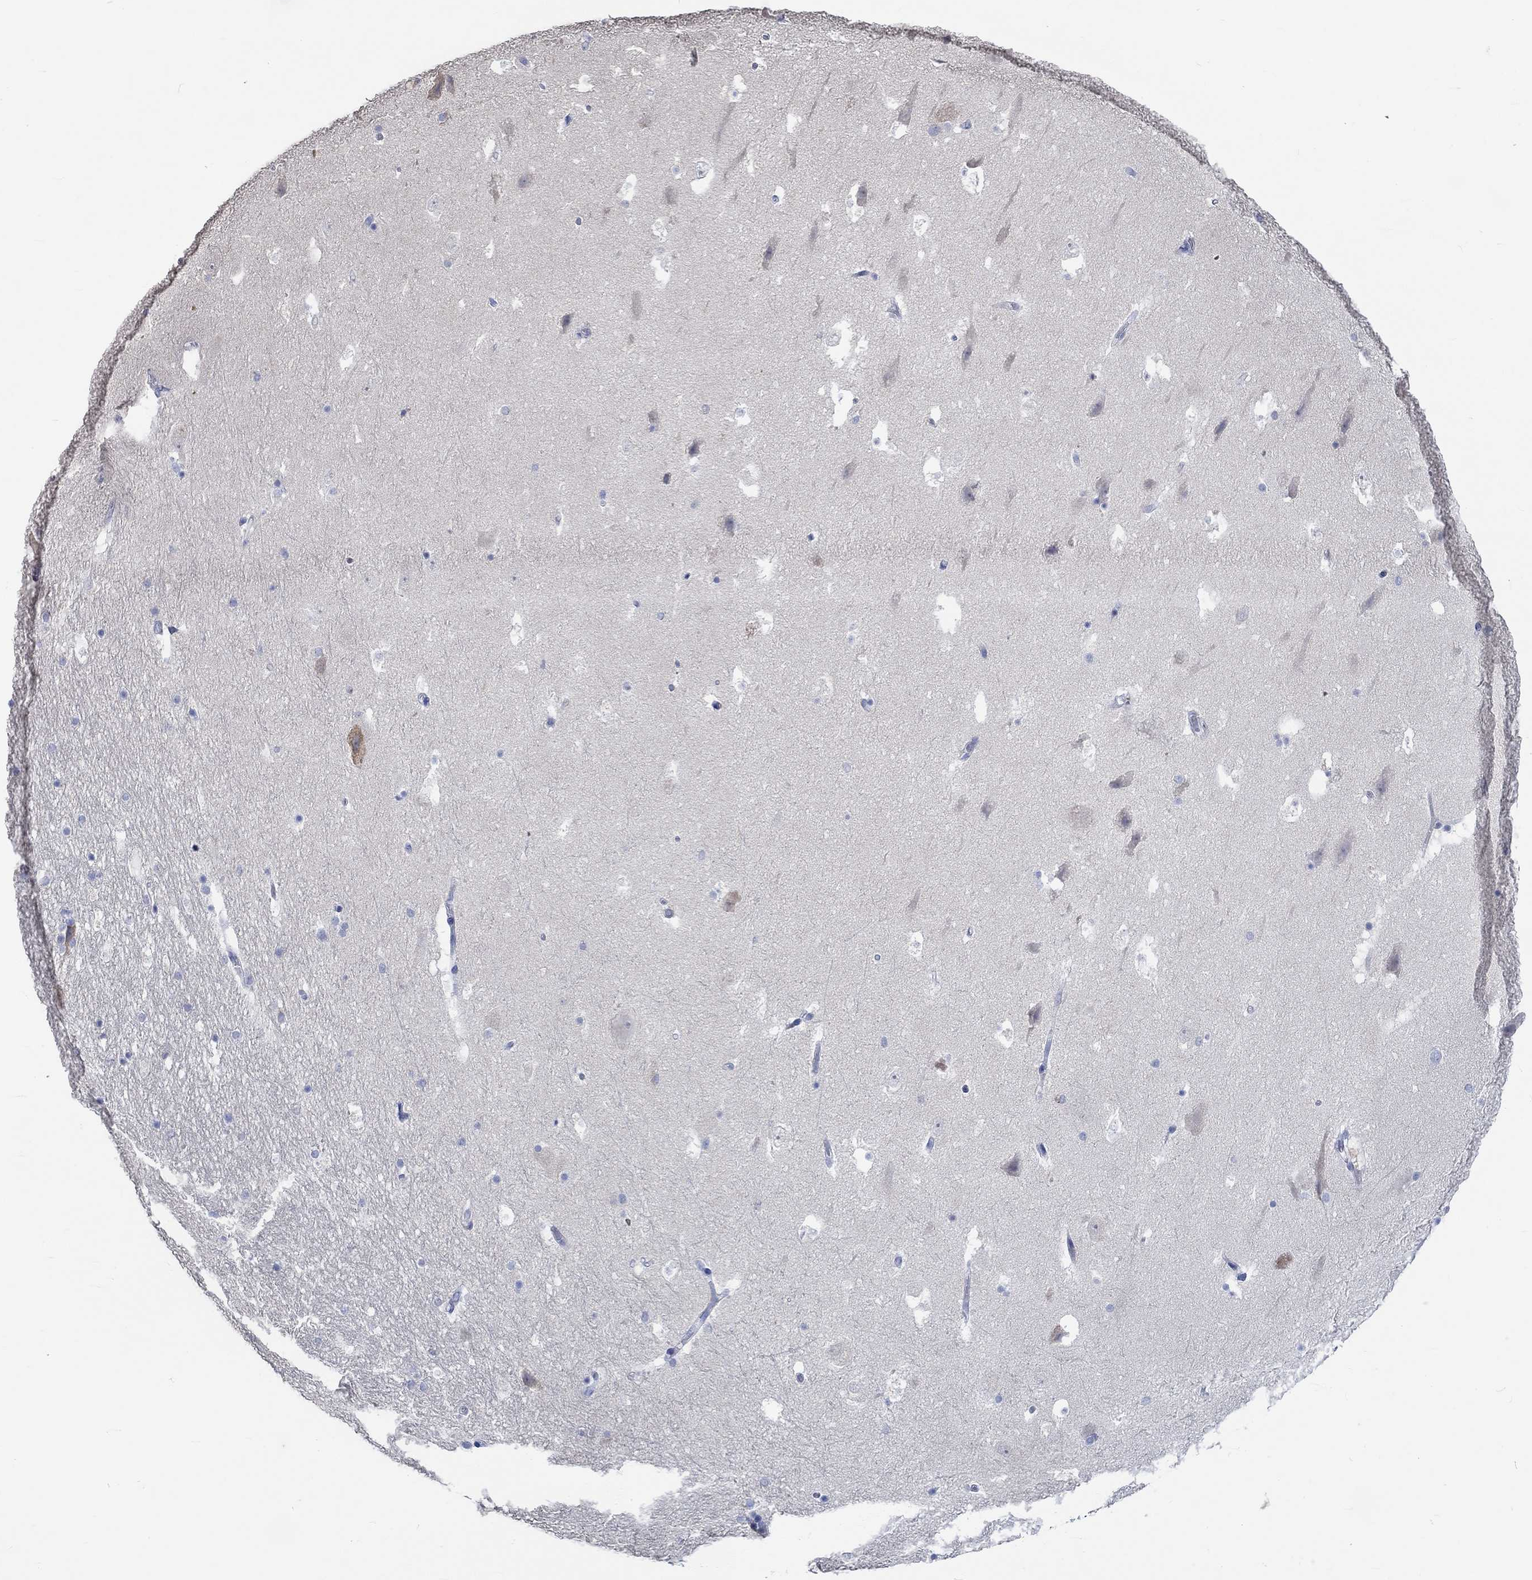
{"staining": {"intensity": "negative", "quantity": "none", "location": "none"}, "tissue": "hippocampus", "cell_type": "Glial cells", "image_type": "normal", "snomed": [{"axis": "morphology", "description": "Normal tissue, NOS"}, {"axis": "topography", "description": "Hippocampus"}], "caption": "High power microscopy micrograph of an immunohistochemistry photomicrograph of normal hippocampus, revealing no significant staining in glial cells. (DAB immunohistochemistry (IHC) with hematoxylin counter stain).", "gene": "KCNA1", "patient": {"sex": "male", "age": 51}}